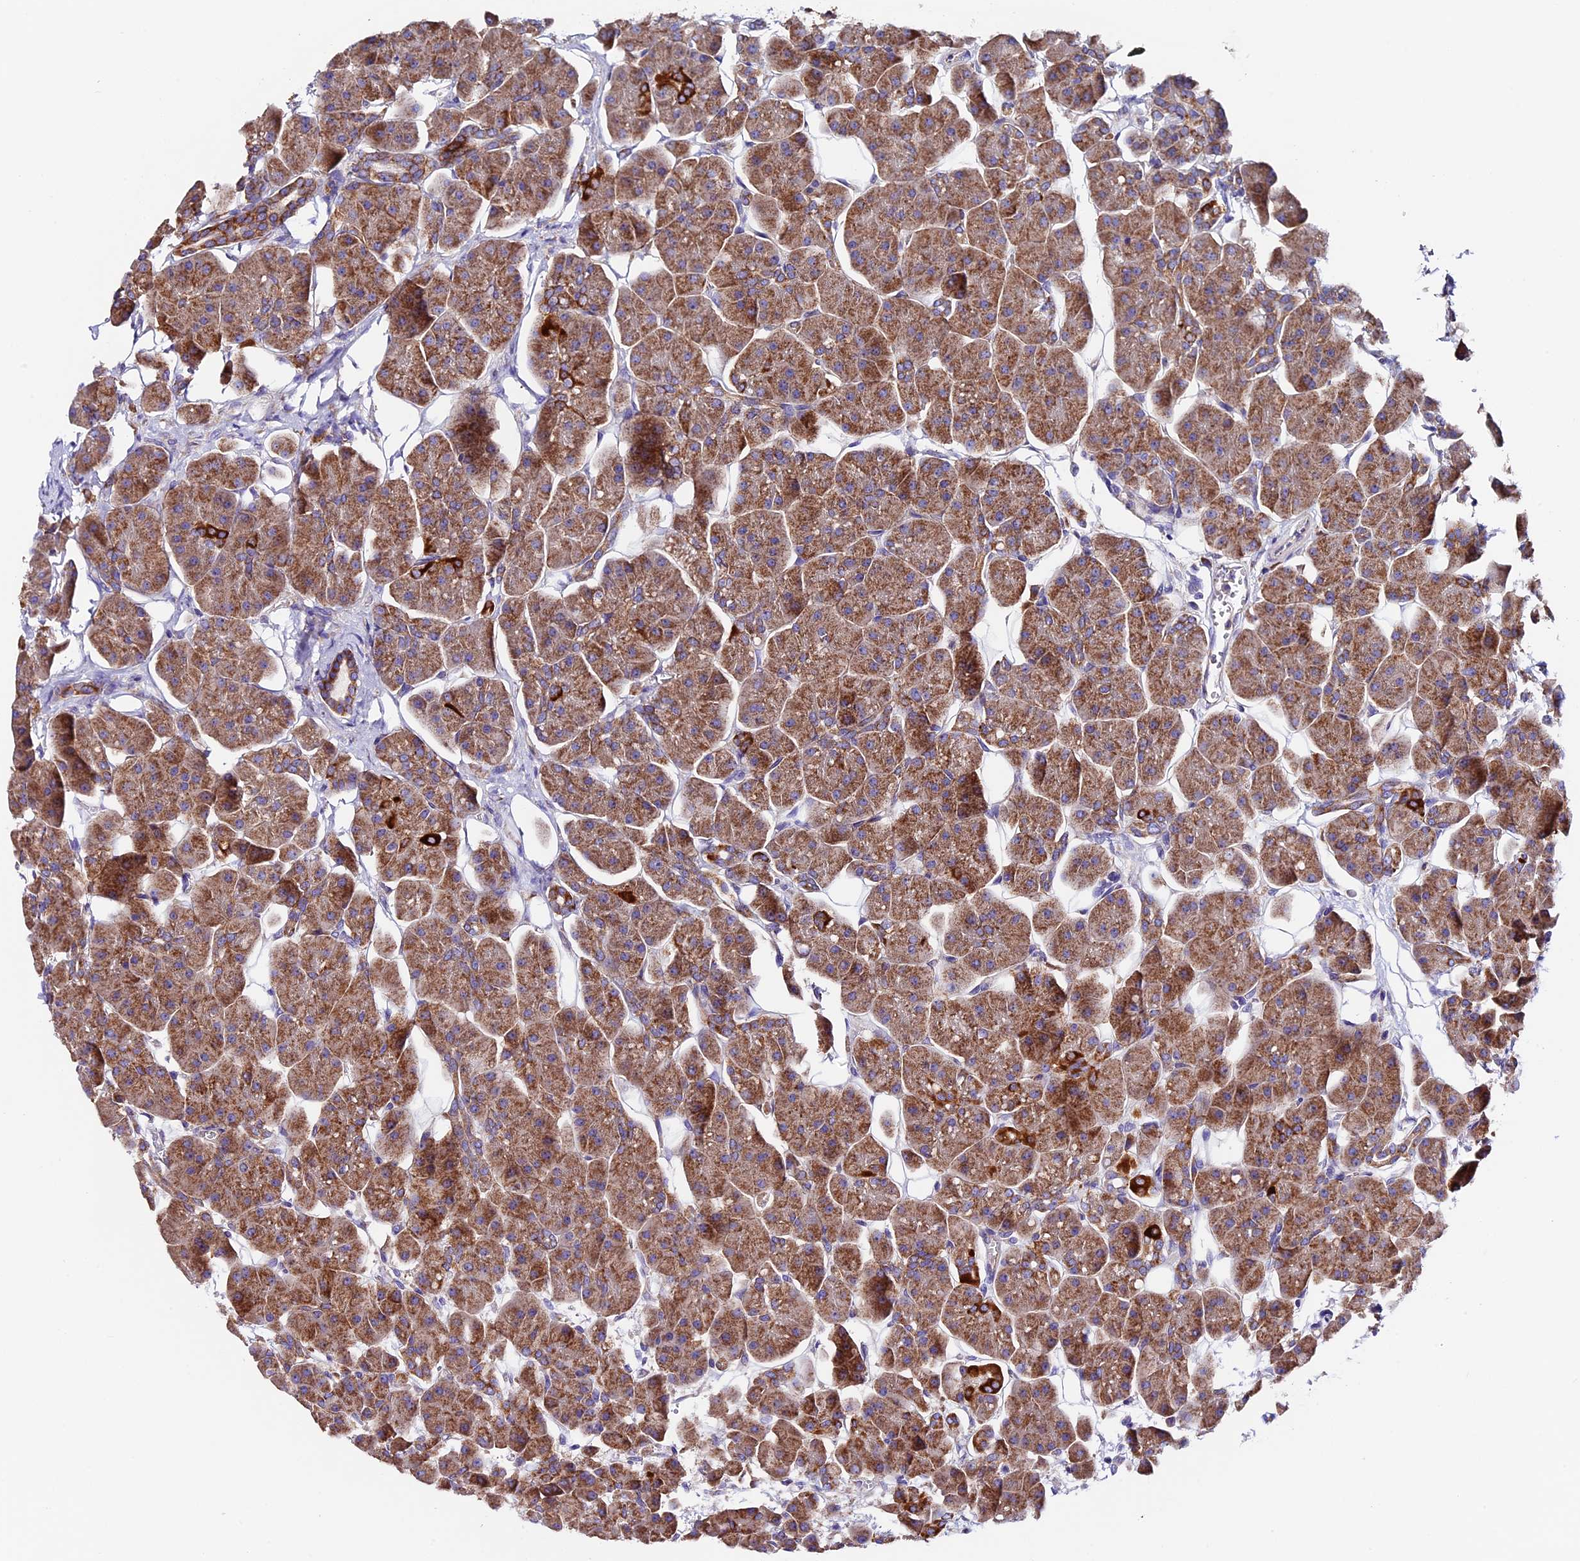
{"staining": {"intensity": "moderate", "quantity": ">75%", "location": "cytoplasmic/membranous"}, "tissue": "pancreas", "cell_type": "Exocrine glandular cells", "image_type": "normal", "snomed": [{"axis": "morphology", "description": "Normal tissue, NOS"}, {"axis": "topography", "description": "Pancreas"}], "caption": "This image shows unremarkable pancreas stained with IHC to label a protein in brown. The cytoplasmic/membranous of exocrine glandular cells show moderate positivity for the protein. Nuclei are counter-stained blue.", "gene": "COMTD1", "patient": {"sex": "male", "age": 66}}